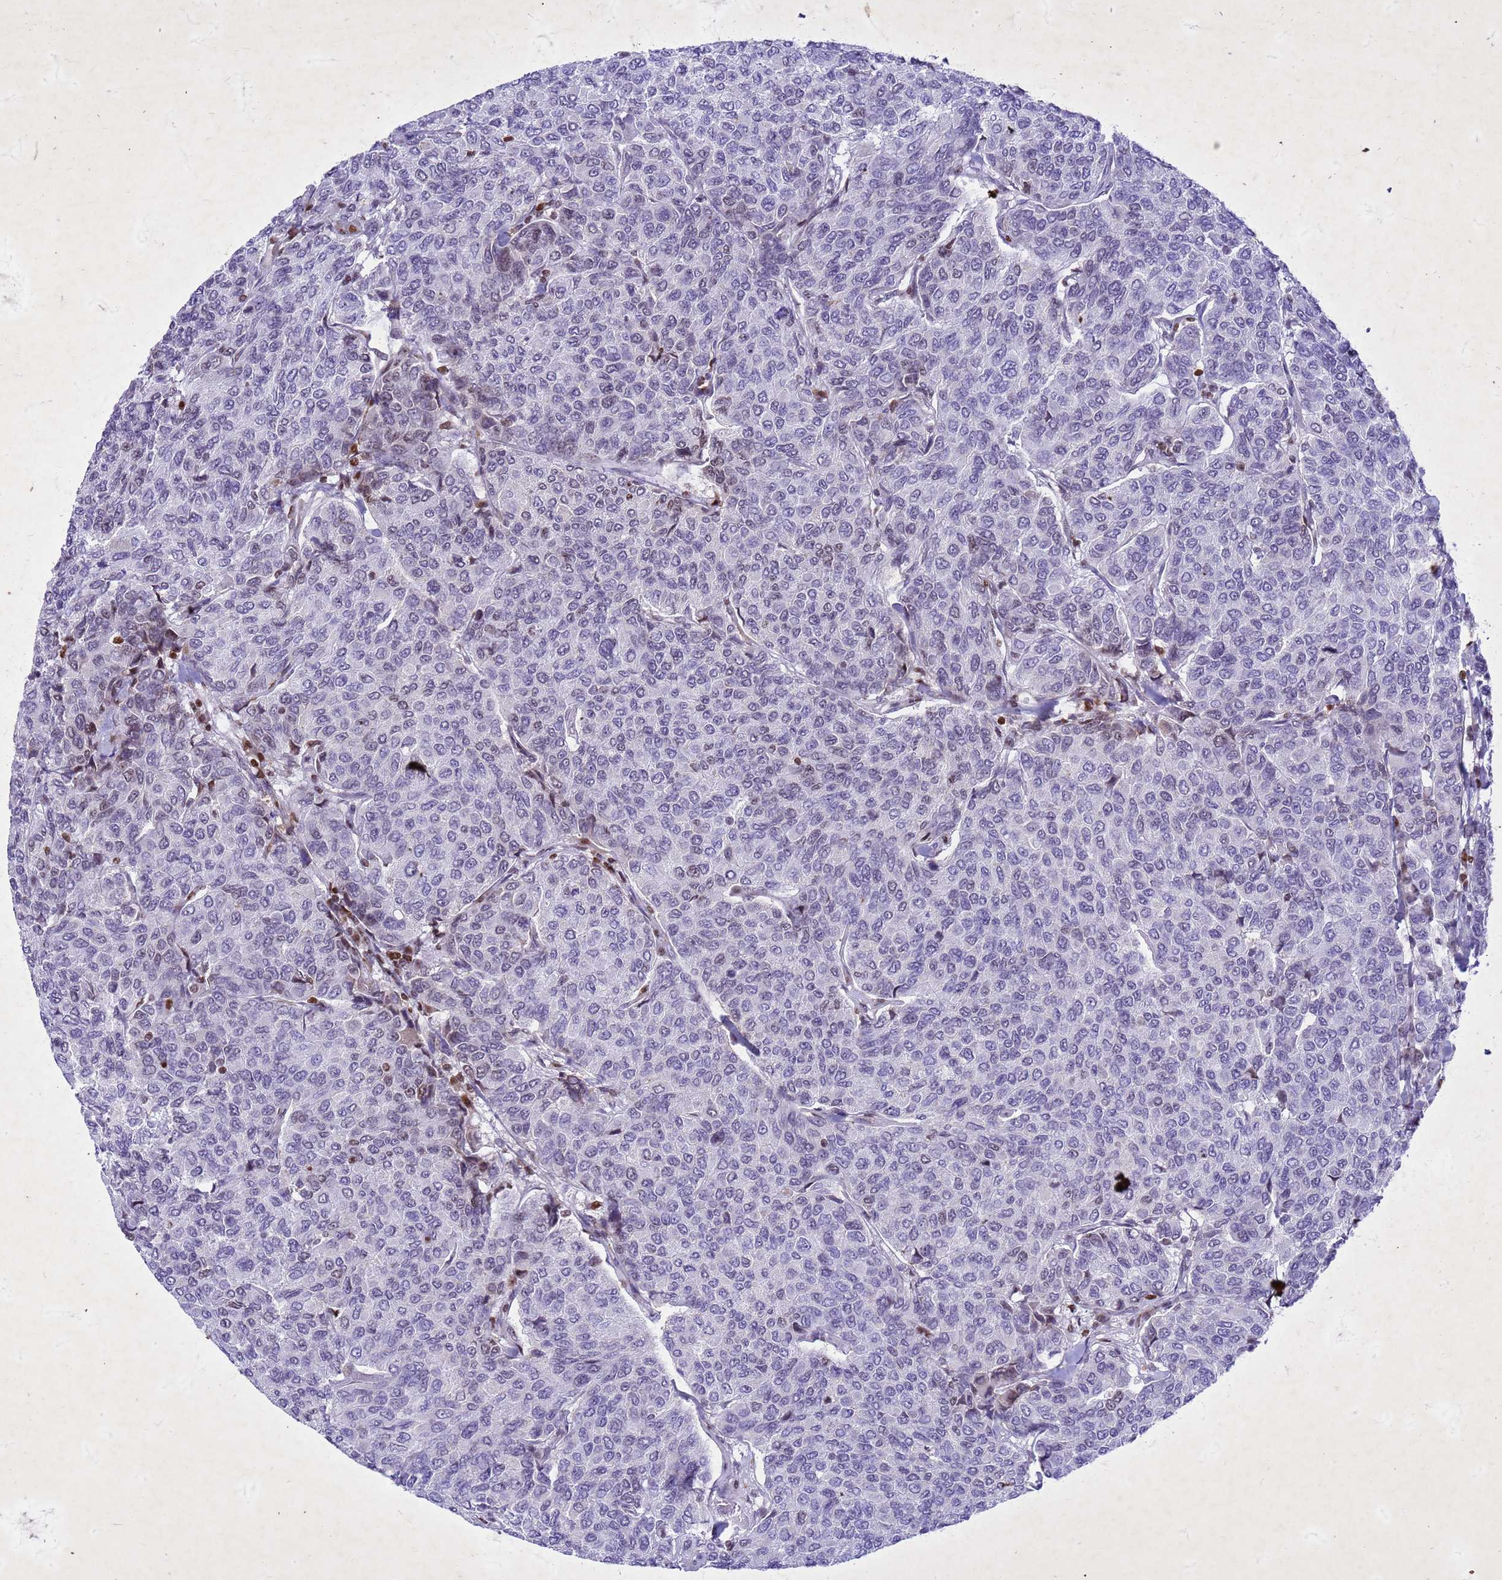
{"staining": {"intensity": "negative", "quantity": "none", "location": "none"}, "tissue": "breast cancer", "cell_type": "Tumor cells", "image_type": "cancer", "snomed": [{"axis": "morphology", "description": "Duct carcinoma"}, {"axis": "topography", "description": "Breast"}], "caption": "Immunohistochemistry micrograph of neoplastic tissue: breast cancer (invasive ductal carcinoma) stained with DAB demonstrates no significant protein expression in tumor cells.", "gene": "COPS9", "patient": {"sex": "female", "age": 55}}